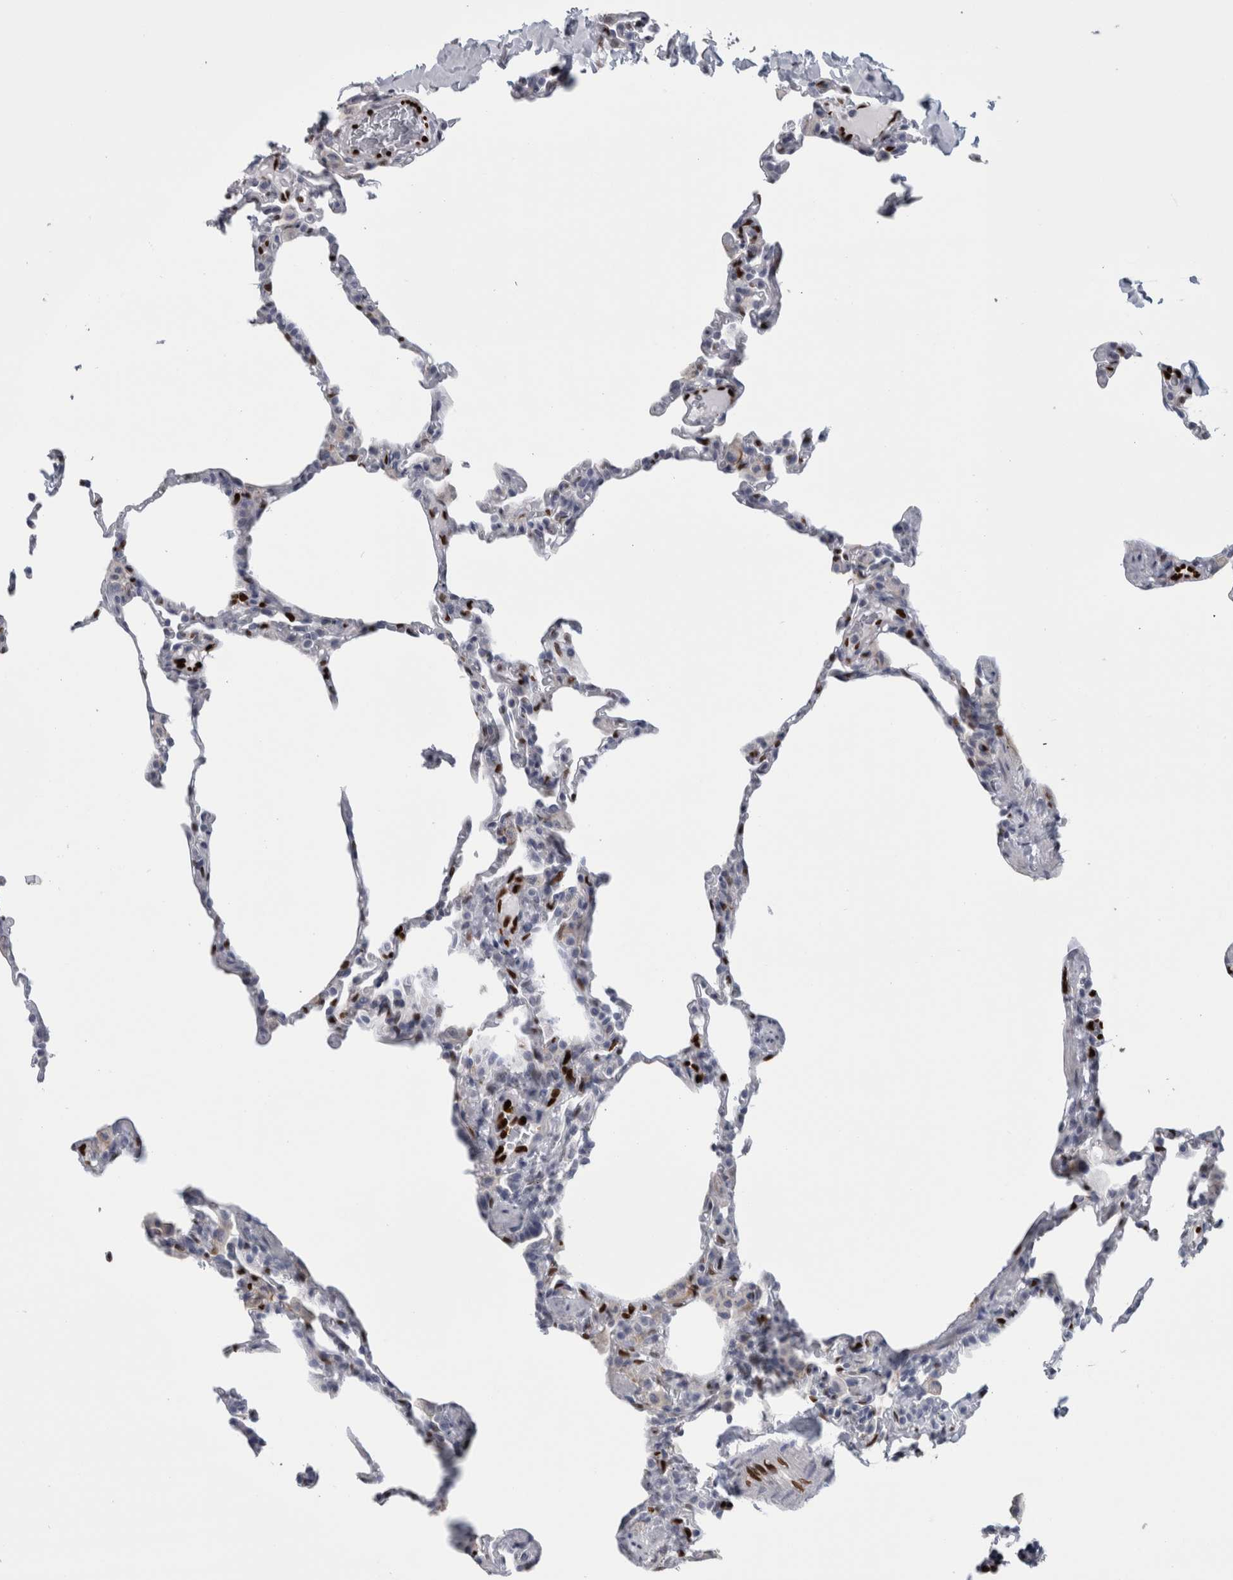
{"staining": {"intensity": "negative", "quantity": "none", "location": "none"}, "tissue": "lung", "cell_type": "Alveolar cells", "image_type": "normal", "snomed": [{"axis": "morphology", "description": "Normal tissue, NOS"}, {"axis": "topography", "description": "Lung"}], "caption": "Immunohistochemistry histopathology image of benign human lung stained for a protein (brown), which displays no positivity in alveolar cells. (DAB IHC visualized using brightfield microscopy, high magnification).", "gene": "IL33", "patient": {"sex": "male", "age": 20}}